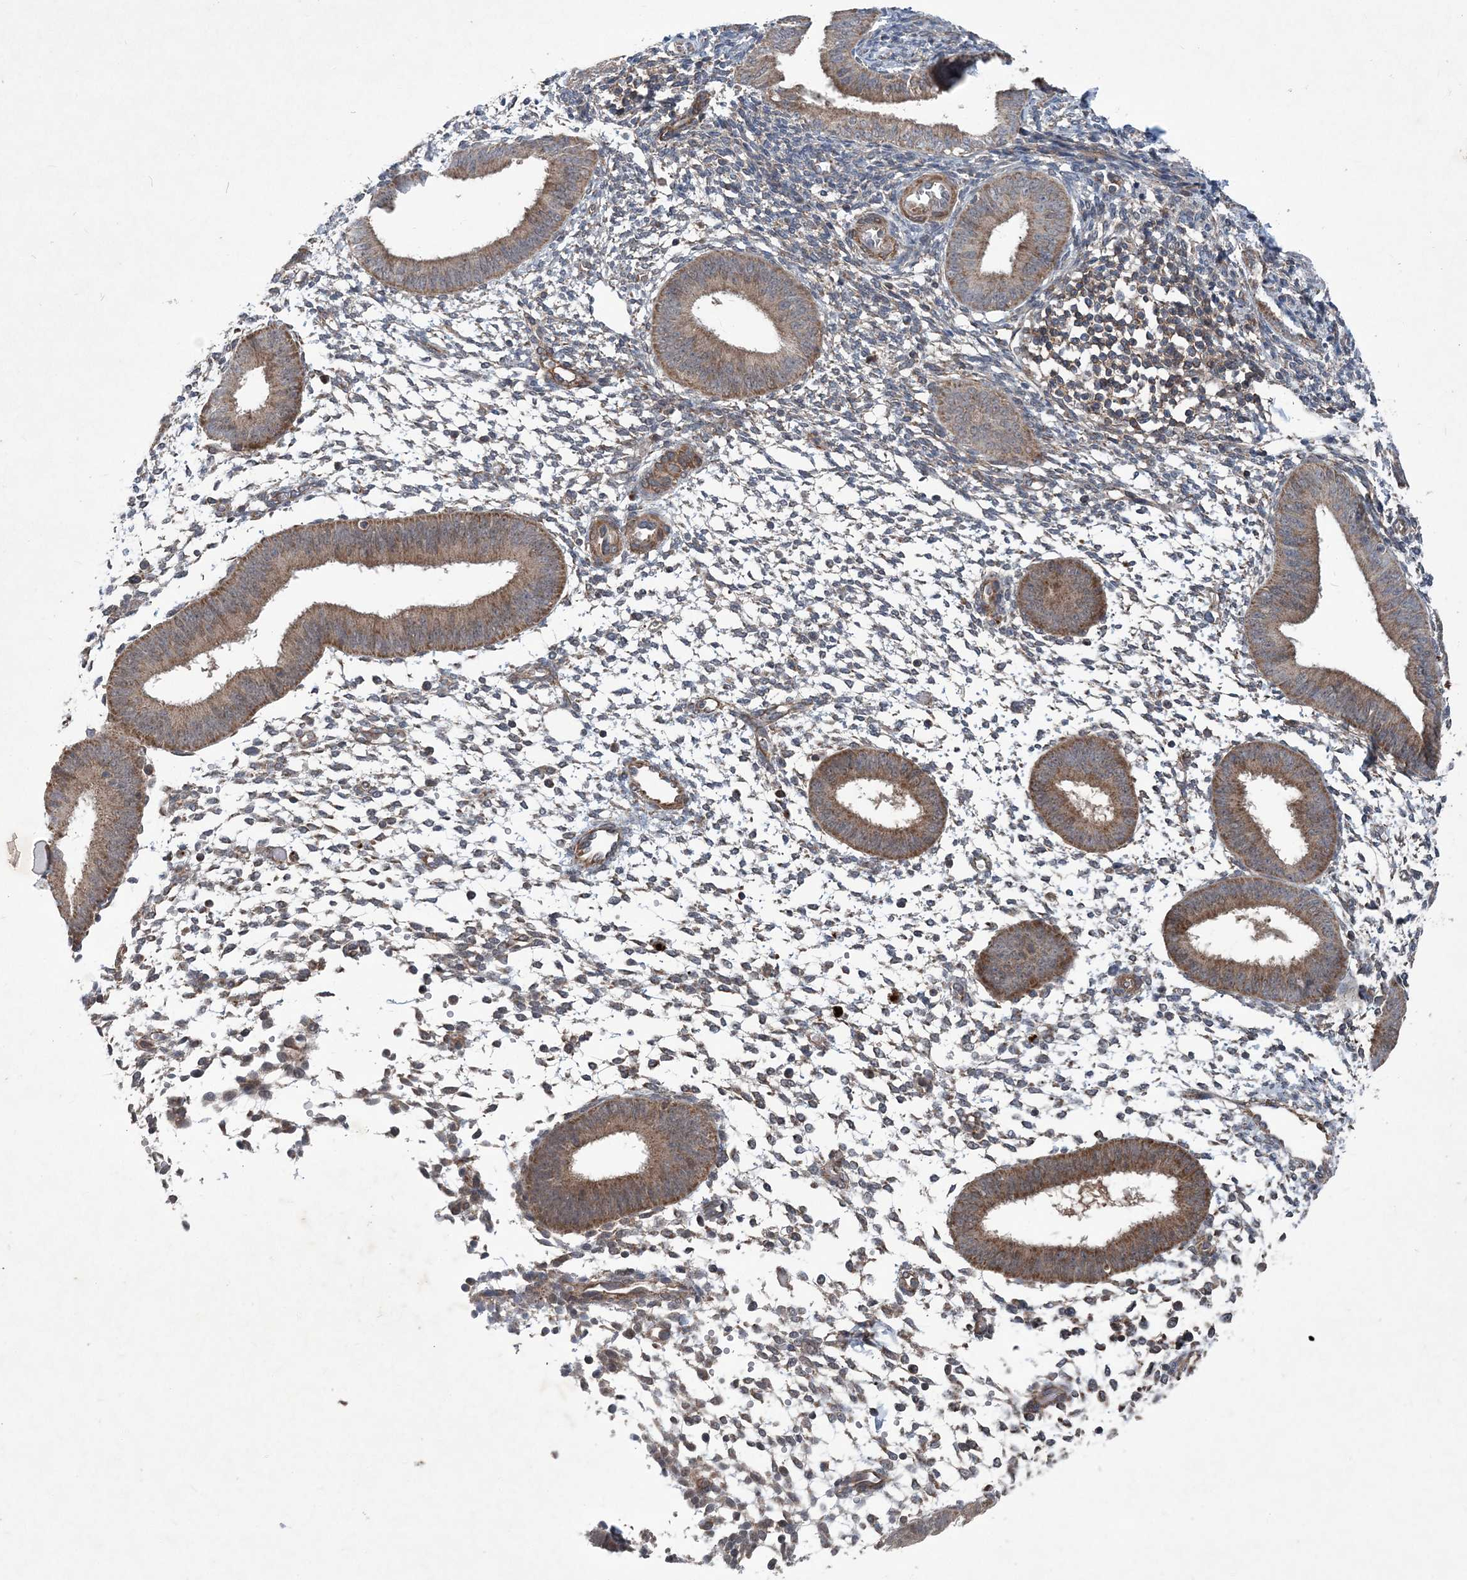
{"staining": {"intensity": "weak", "quantity": "25%-75%", "location": "cytoplasmic/membranous"}, "tissue": "endometrium", "cell_type": "Cells in endometrial stroma", "image_type": "normal", "snomed": [{"axis": "morphology", "description": "Normal tissue, NOS"}, {"axis": "topography", "description": "Uterus"}, {"axis": "topography", "description": "Endometrium"}], "caption": "An immunohistochemistry (IHC) image of normal tissue is shown. Protein staining in brown shows weak cytoplasmic/membranous positivity in endometrium within cells in endometrial stroma.", "gene": "NDUFA2", "patient": {"sex": "female", "age": 48}}